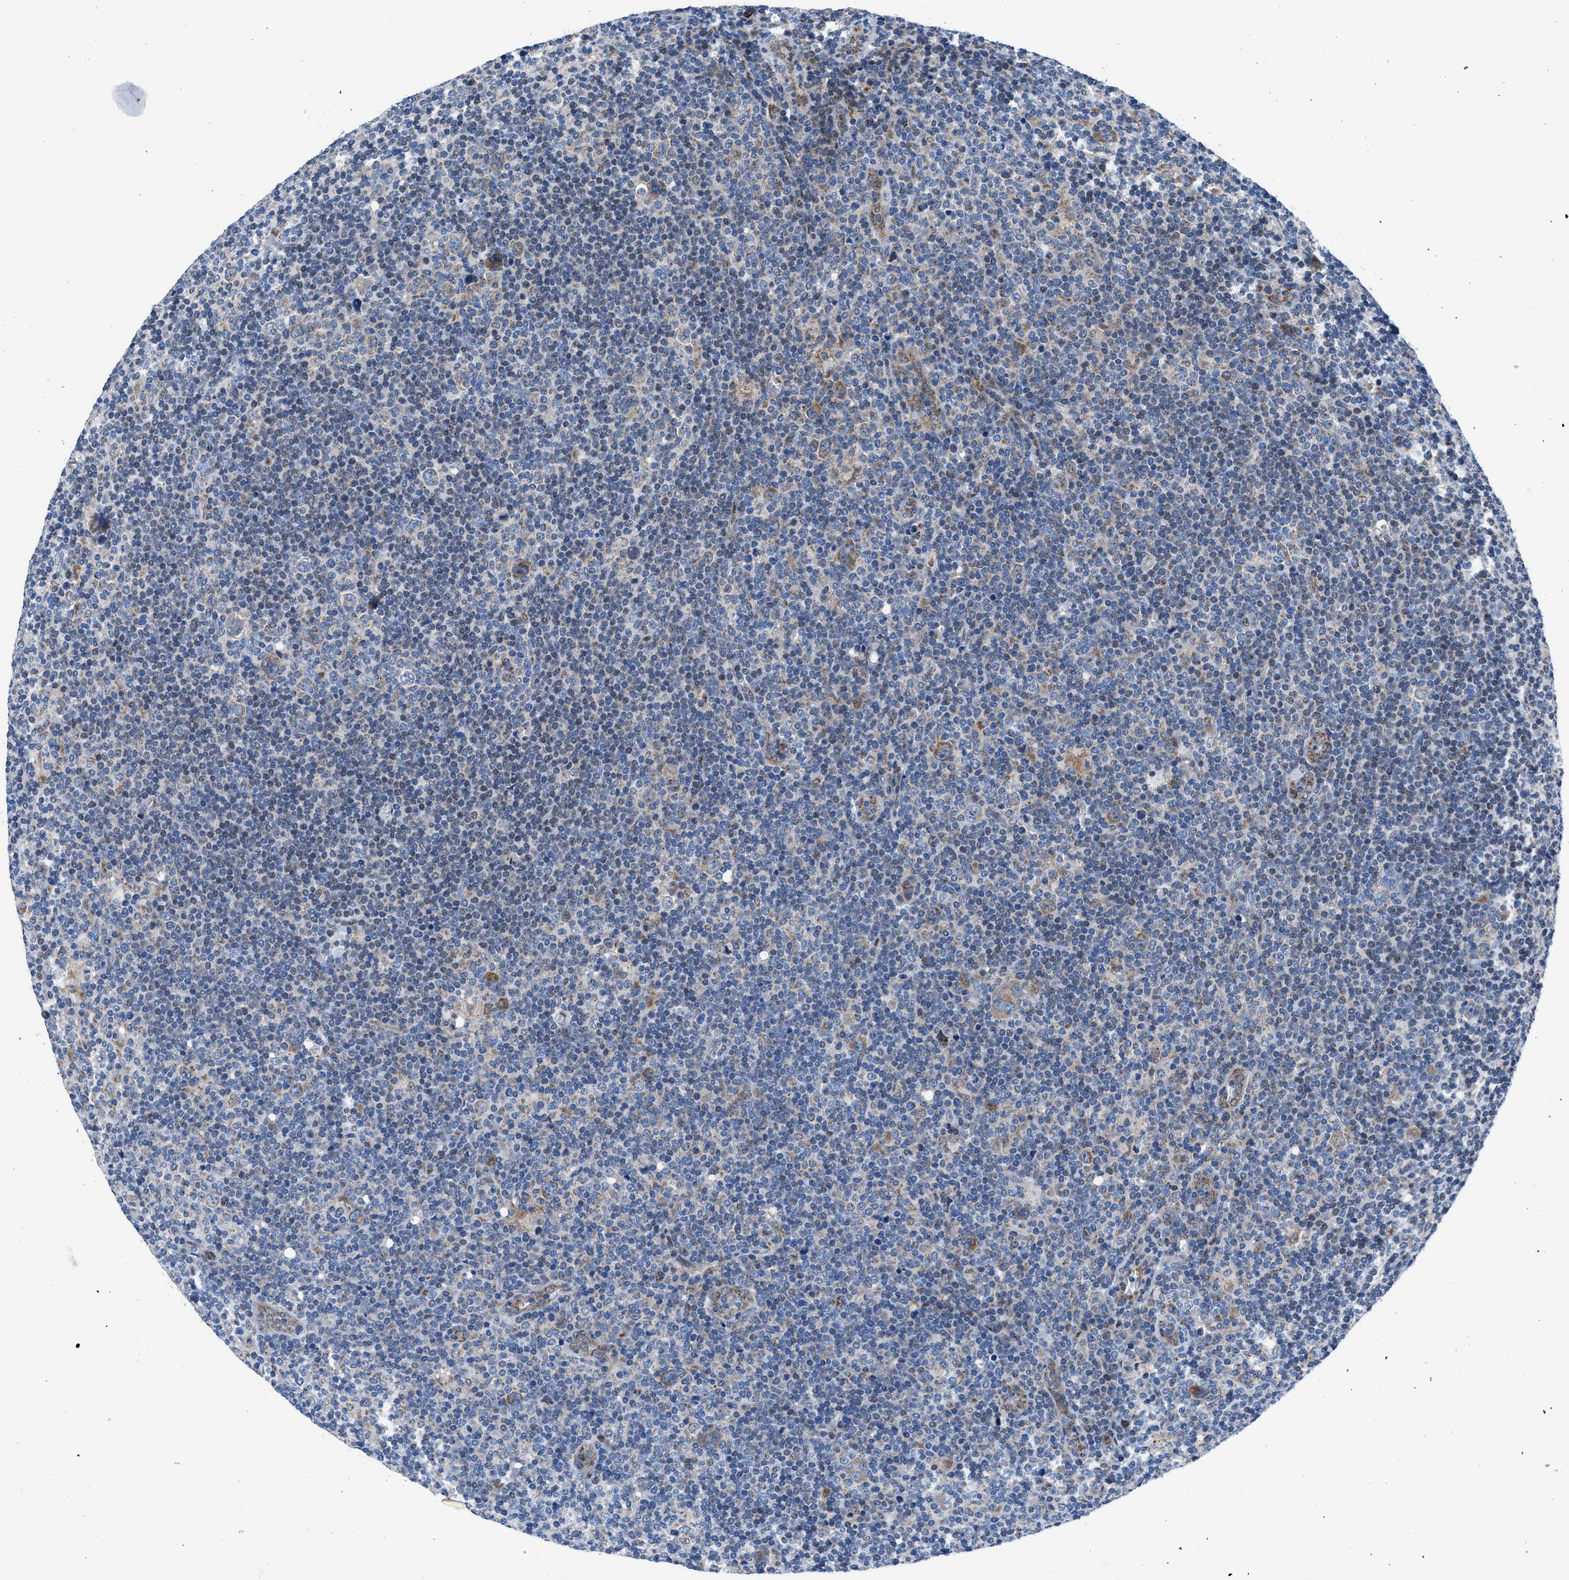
{"staining": {"intensity": "moderate", "quantity": "25%-75%", "location": "cytoplasmic/membranous"}, "tissue": "lymphoma", "cell_type": "Tumor cells", "image_type": "cancer", "snomed": [{"axis": "morphology", "description": "Hodgkin's disease, NOS"}, {"axis": "topography", "description": "Lymph node"}], "caption": "The image exhibits immunohistochemical staining of lymphoma. There is moderate cytoplasmic/membranous positivity is present in about 25%-75% of tumor cells.", "gene": "LMO2", "patient": {"sex": "female", "age": 57}}